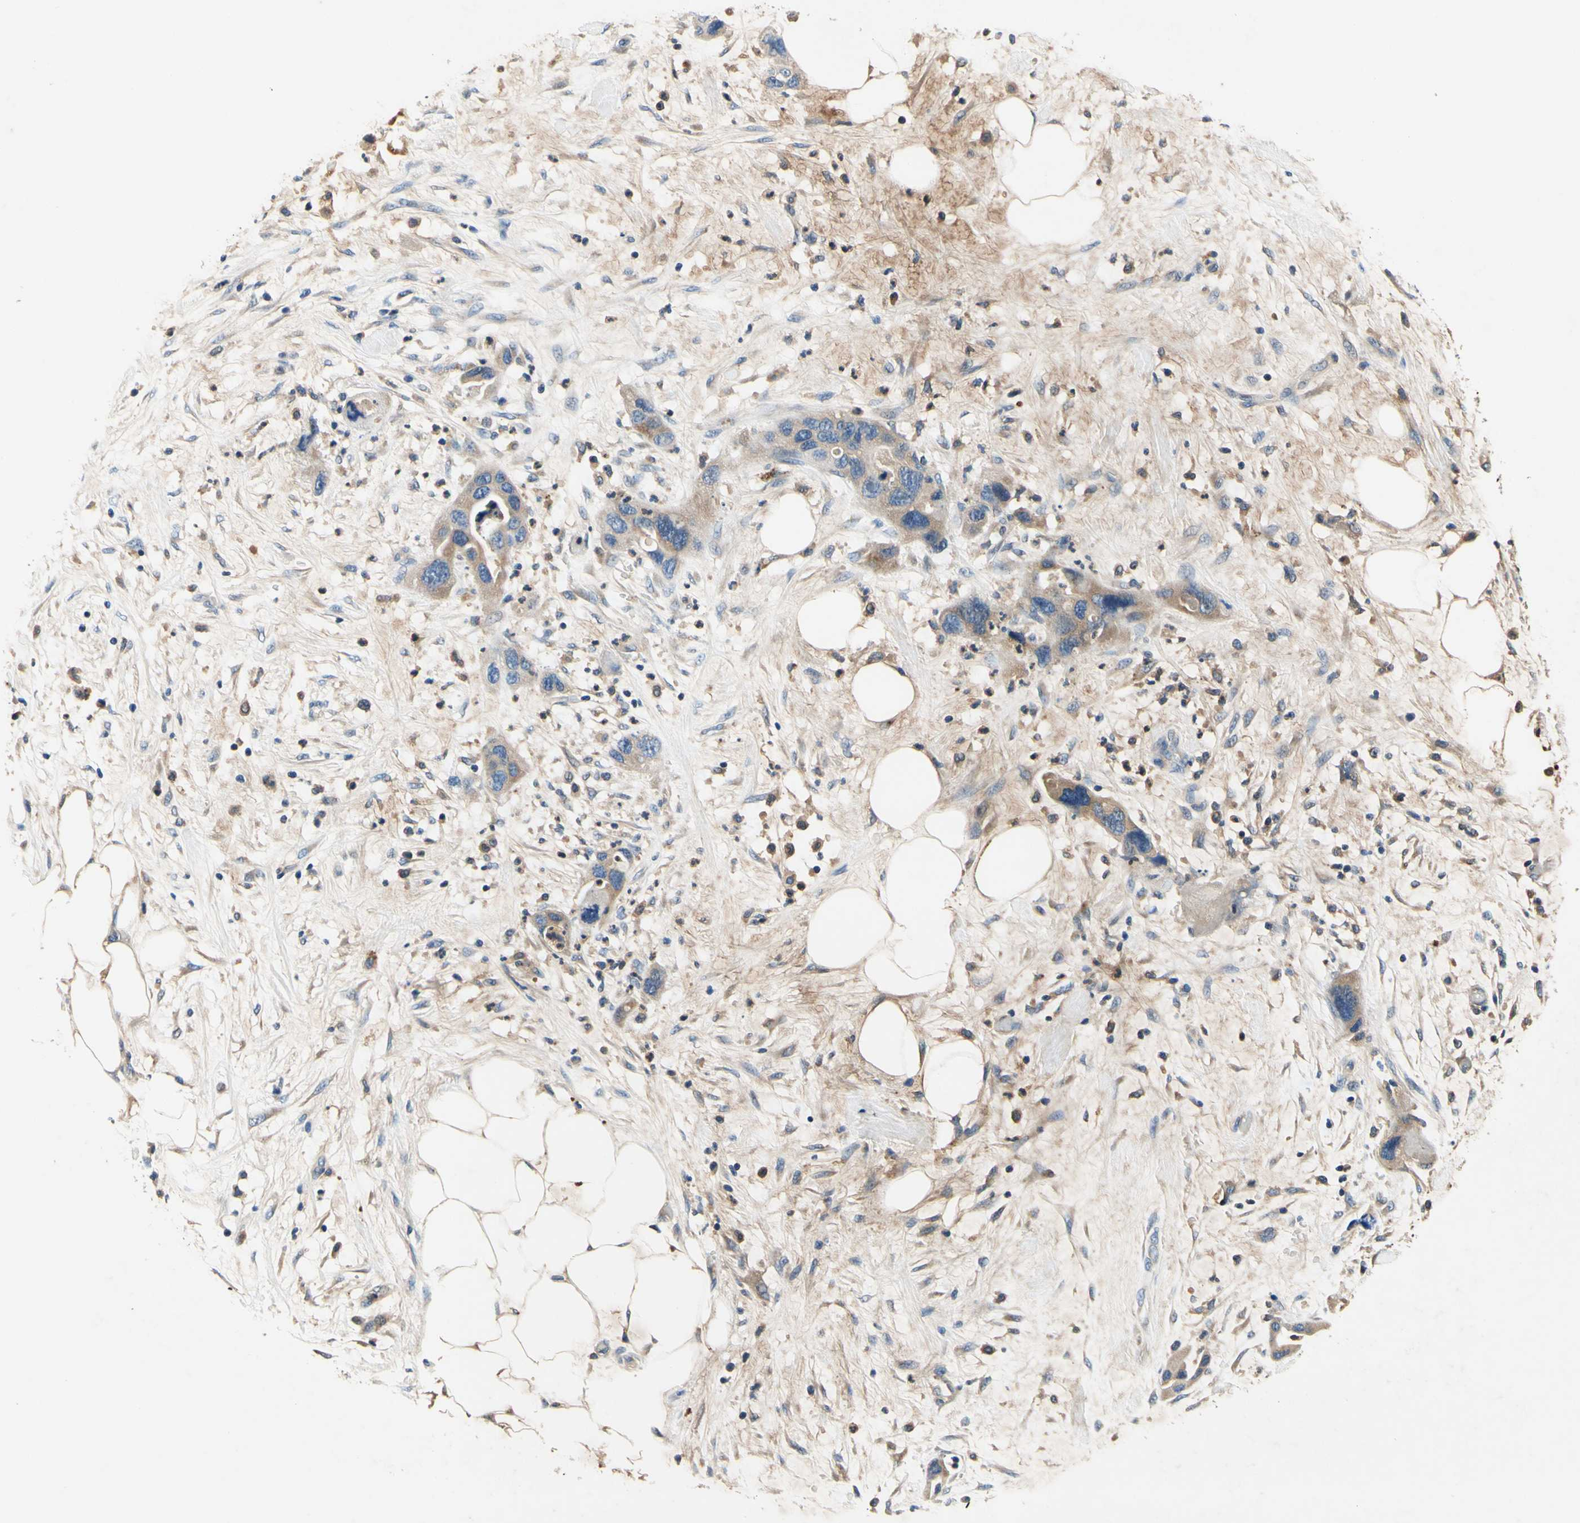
{"staining": {"intensity": "weak", "quantity": "25%-75%", "location": "cytoplasmic/membranous"}, "tissue": "pancreatic cancer", "cell_type": "Tumor cells", "image_type": "cancer", "snomed": [{"axis": "morphology", "description": "Adenocarcinoma, NOS"}, {"axis": "topography", "description": "Pancreas"}], "caption": "This image displays immunohistochemistry (IHC) staining of pancreatic adenocarcinoma, with low weak cytoplasmic/membranous staining in approximately 25%-75% of tumor cells.", "gene": "PLA2G4A", "patient": {"sex": "female", "age": 71}}